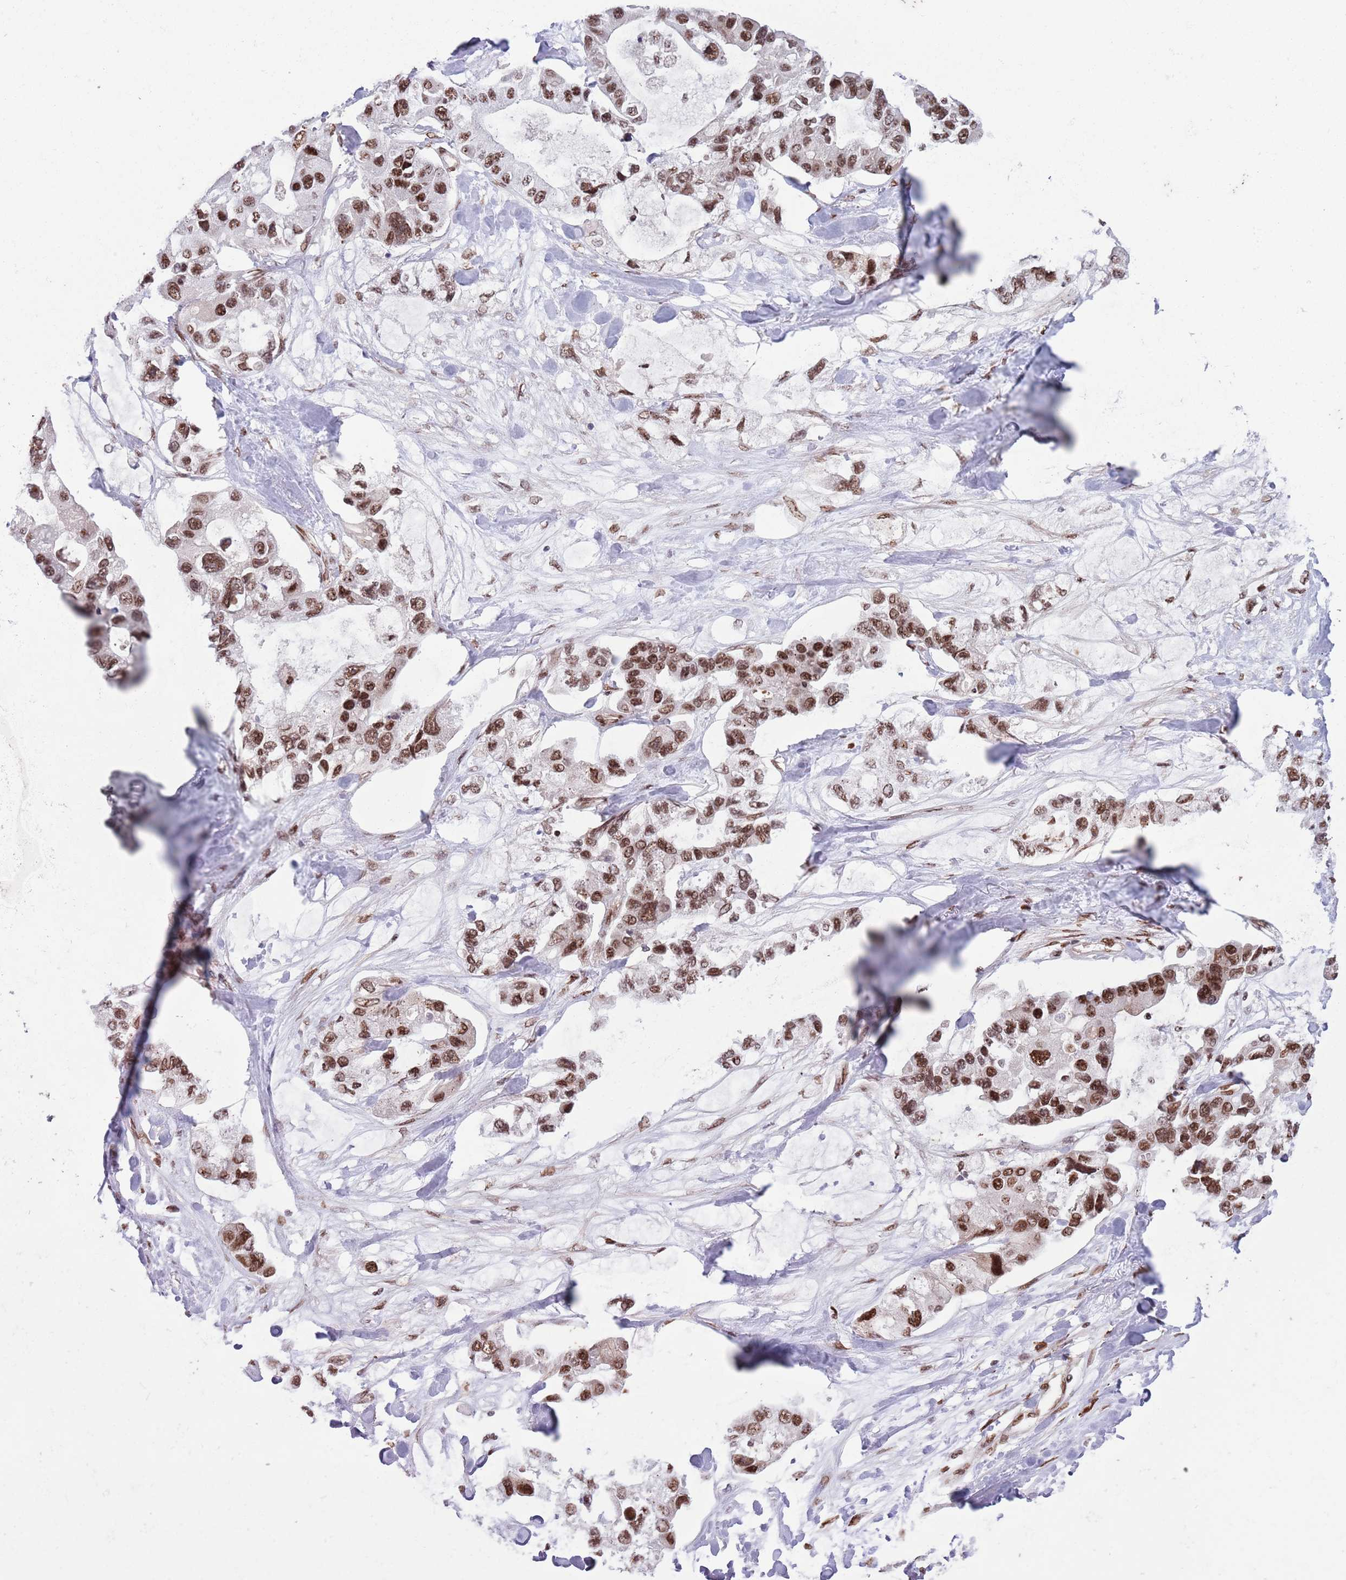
{"staining": {"intensity": "moderate", "quantity": ">75%", "location": "nuclear"}, "tissue": "lung cancer", "cell_type": "Tumor cells", "image_type": "cancer", "snomed": [{"axis": "morphology", "description": "Adenocarcinoma, NOS"}, {"axis": "topography", "description": "Lung"}], "caption": "Immunohistochemistry image of human lung cancer (adenocarcinoma) stained for a protein (brown), which displays medium levels of moderate nuclear expression in about >75% of tumor cells.", "gene": "SIPA1L3", "patient": {"sex": "female", "age": 54}}